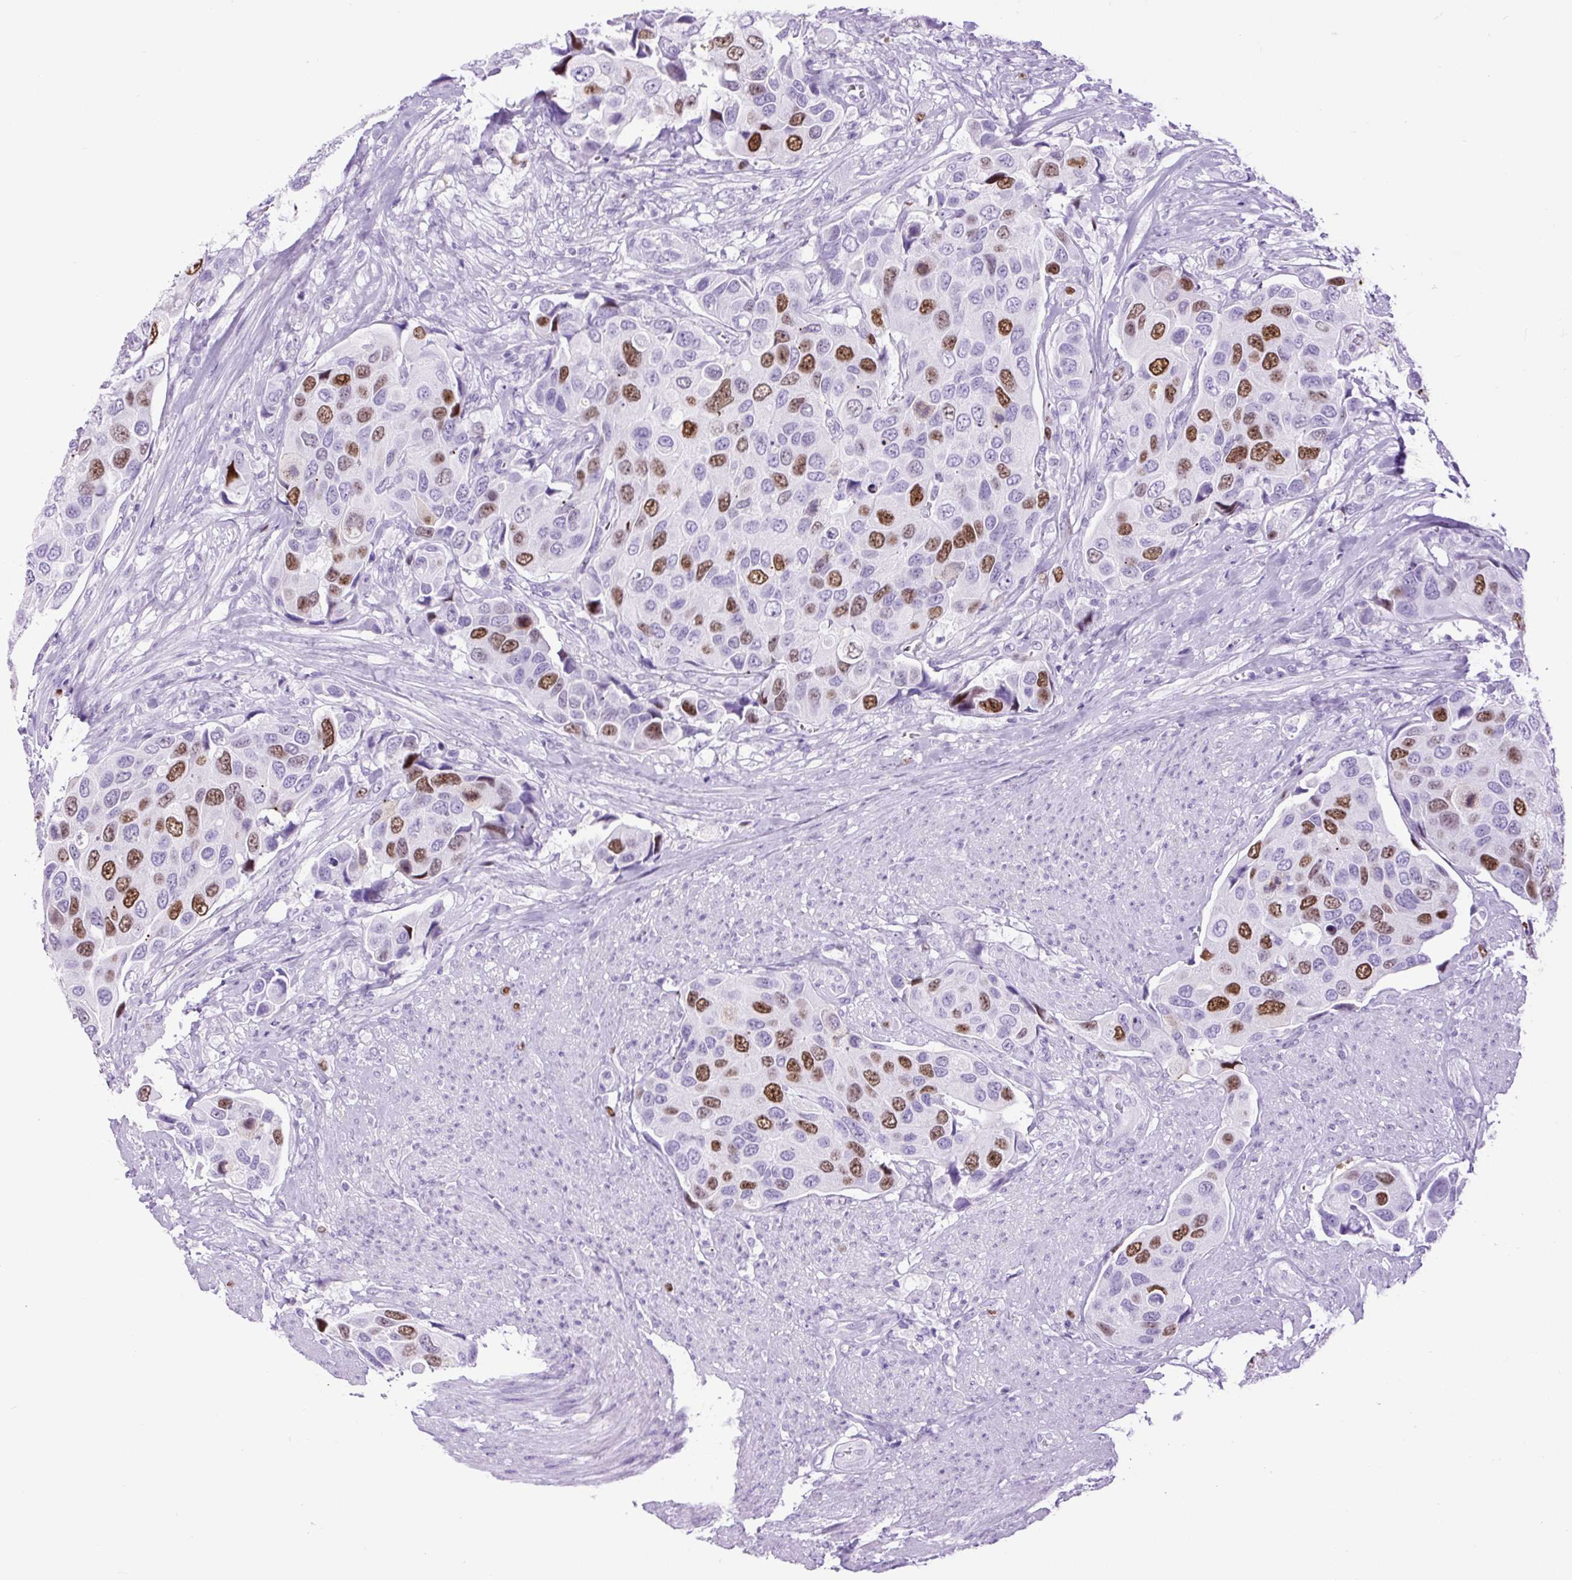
{"staining": {"intensity": "strong", "quantity": "25%-75%", "location": "nuclear"}, "tissue": "urothelial cancer", "cell_type": "Tumor cells", "image_type": "cancer", "snomed": [{"axis": "morphology", "description": "Urothelial carcinoma, High grade"}, {"axis": "topography", "description": "Urinary bladder"}], "caption": "Brown immunohistochemical staining in high-grade urothelial carcinoma shows strong nuclear expression in about 25%-75% of tumor cells.", "gene": "RACGAP1", "patient": {"sex": "male", "age": 74}}